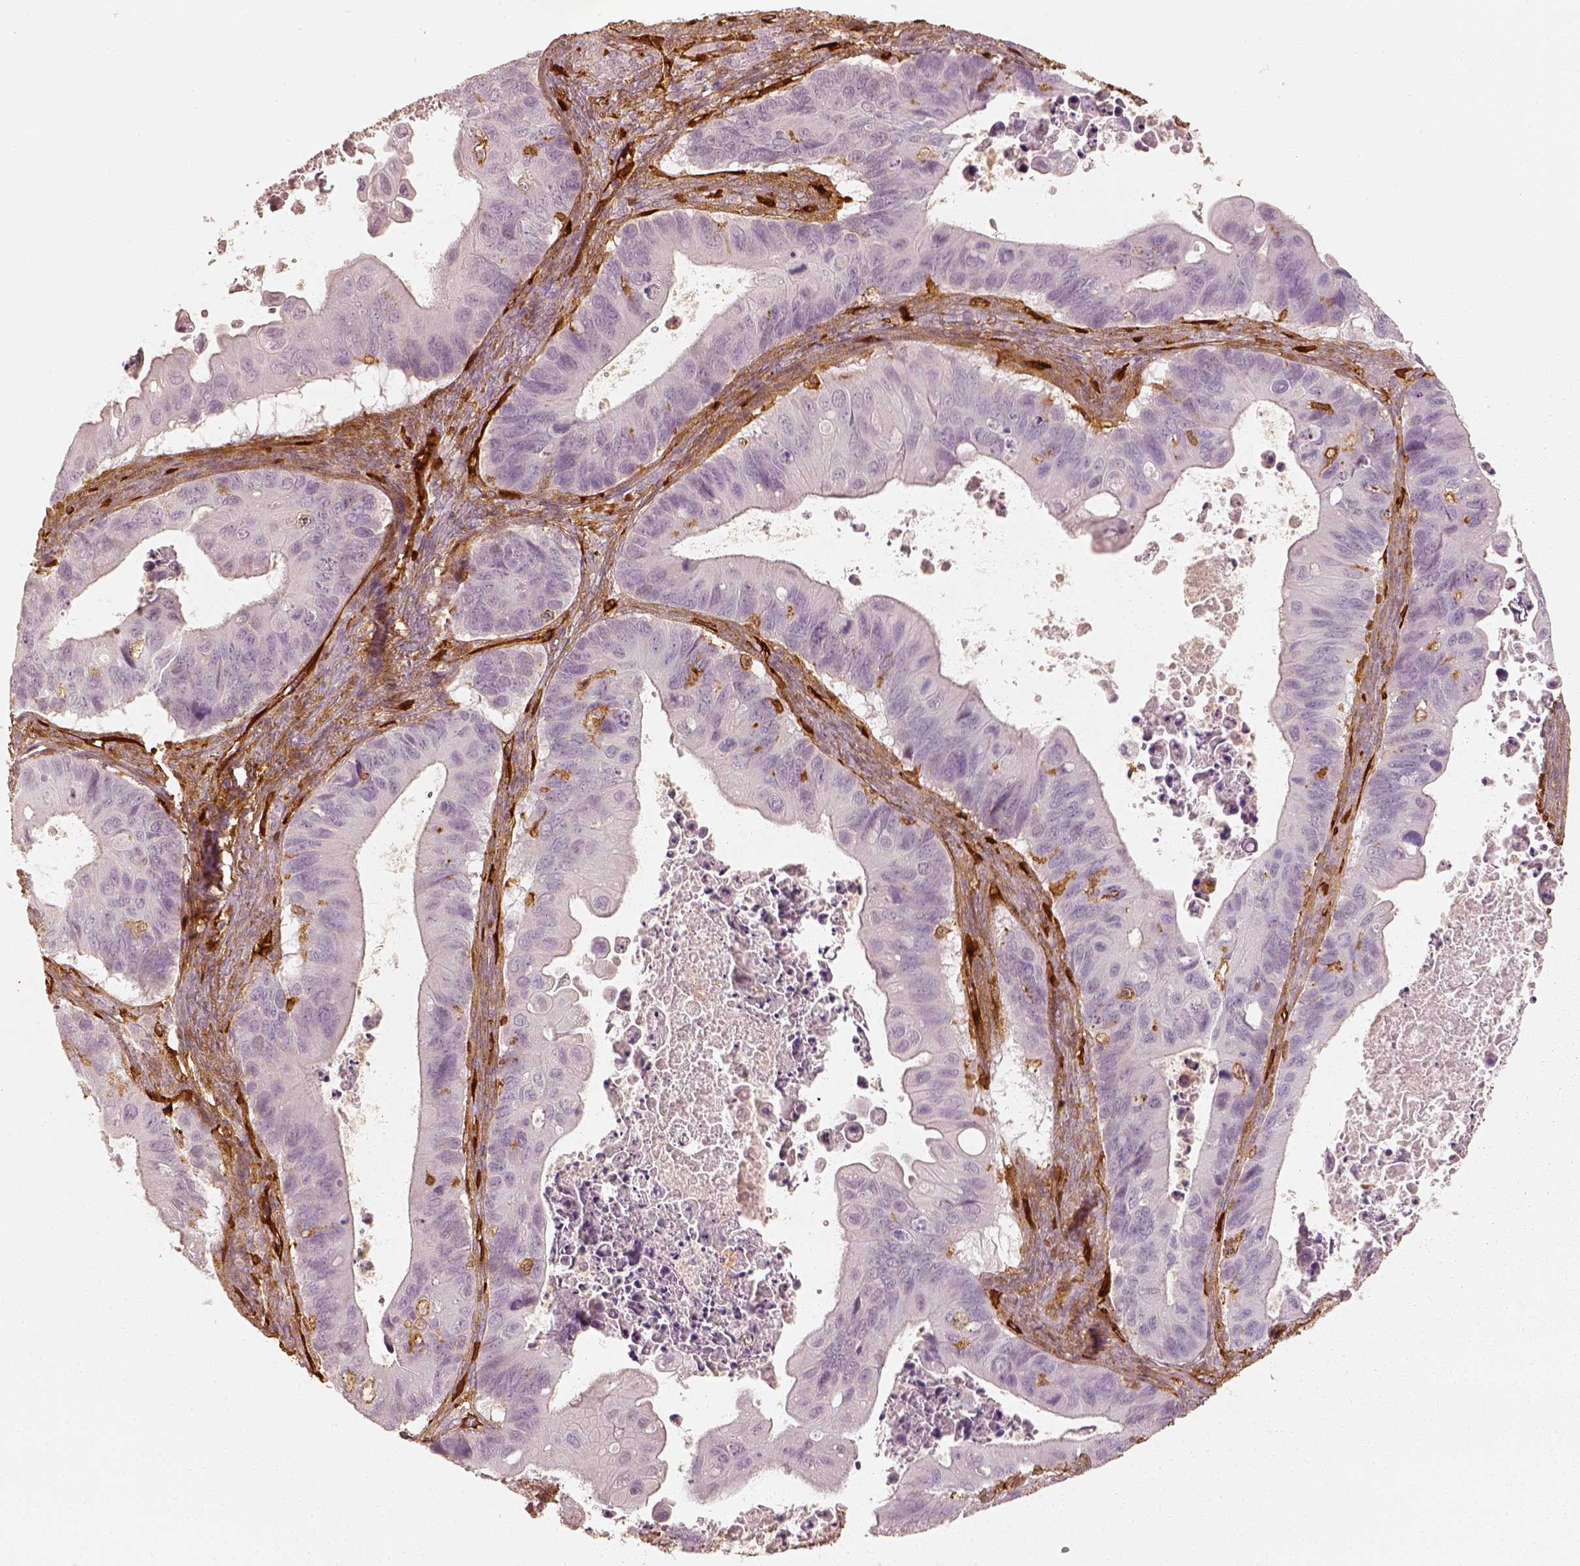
{"staining": {"intensity": "negative", "quantity": "none", "location": "none"}, "tissue": "ovarian cancer", "cell_type": "Tumor cells", "image_type": "cancer", "snomed": [{"axis": "morphology", "description": "Cystadenocarcinoma, mucinous, NOS"}, {"axis": "topography", "description": "Ovary"}], "caption": "This is an immunohistochemistry histopathology image of human ovarian cancer (mucinous cystadenocarcinoma). There is no expression in tumor cells.", "gene": "FSCN1", "patient": {"sex": "female", "age": 64}}